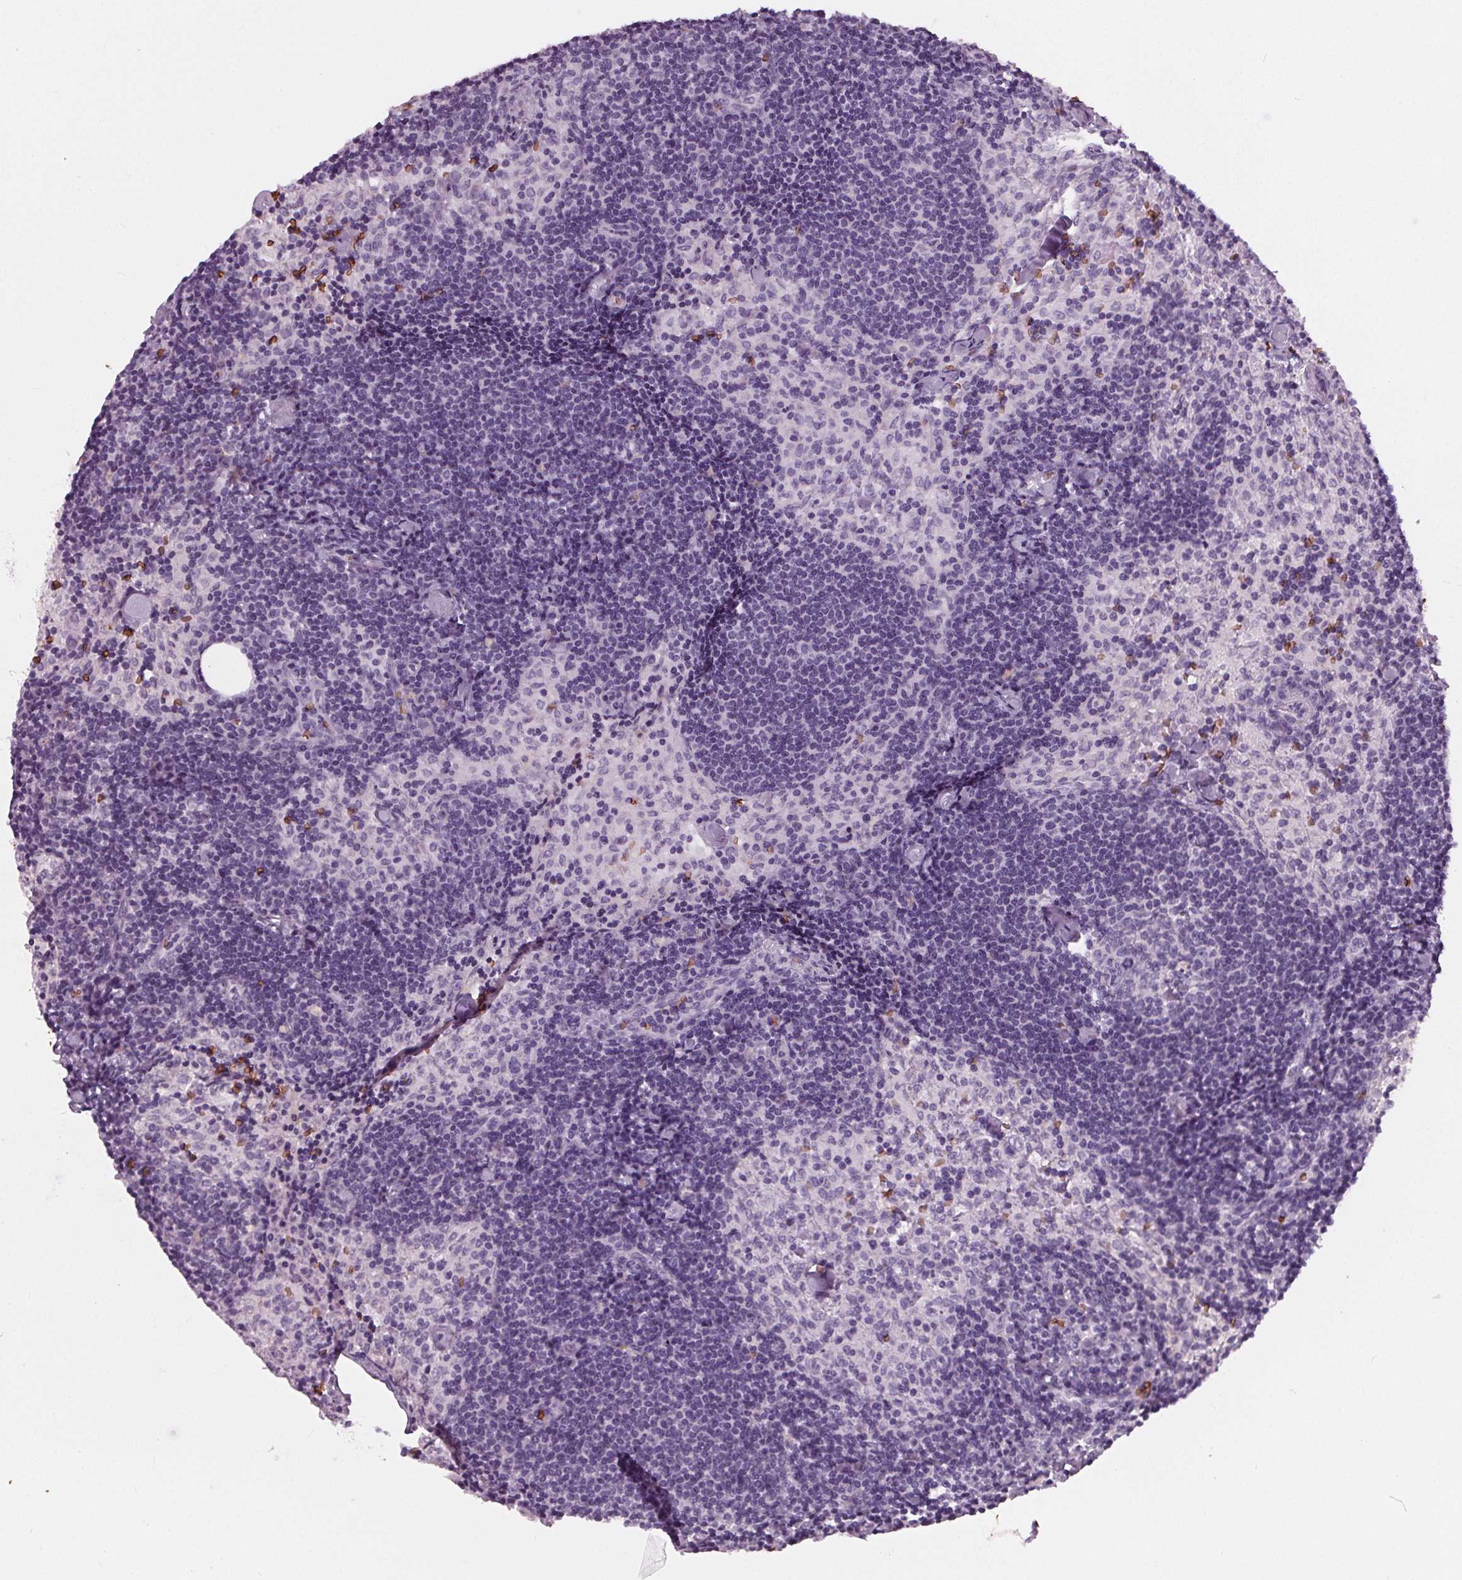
{"staining": {"intensity": "negative", "quantity": "none", "location": "none"}, "tissue": "lymph node", "cell_type": "Germinal center cells", "image_type": "normal", "snomed": [{"axis": "morphology", "description": "Normal tissue, NOS"}, {"axis": "topography", "description": "Lymph node"}], "caption": "High magnification brightfield microscopy of benign lymph node stained with DAB (3,3'-diaminobenzidine) (brown) and counterstained with hematoxylin (blue): germinal center cells show no significant positivity. The staining is performed using DAB brown chromogen with nuclei counter-stained in using hematoxylin.", "gene": "SLC4A1", "patient": {"sex": "female", "age": 69}}